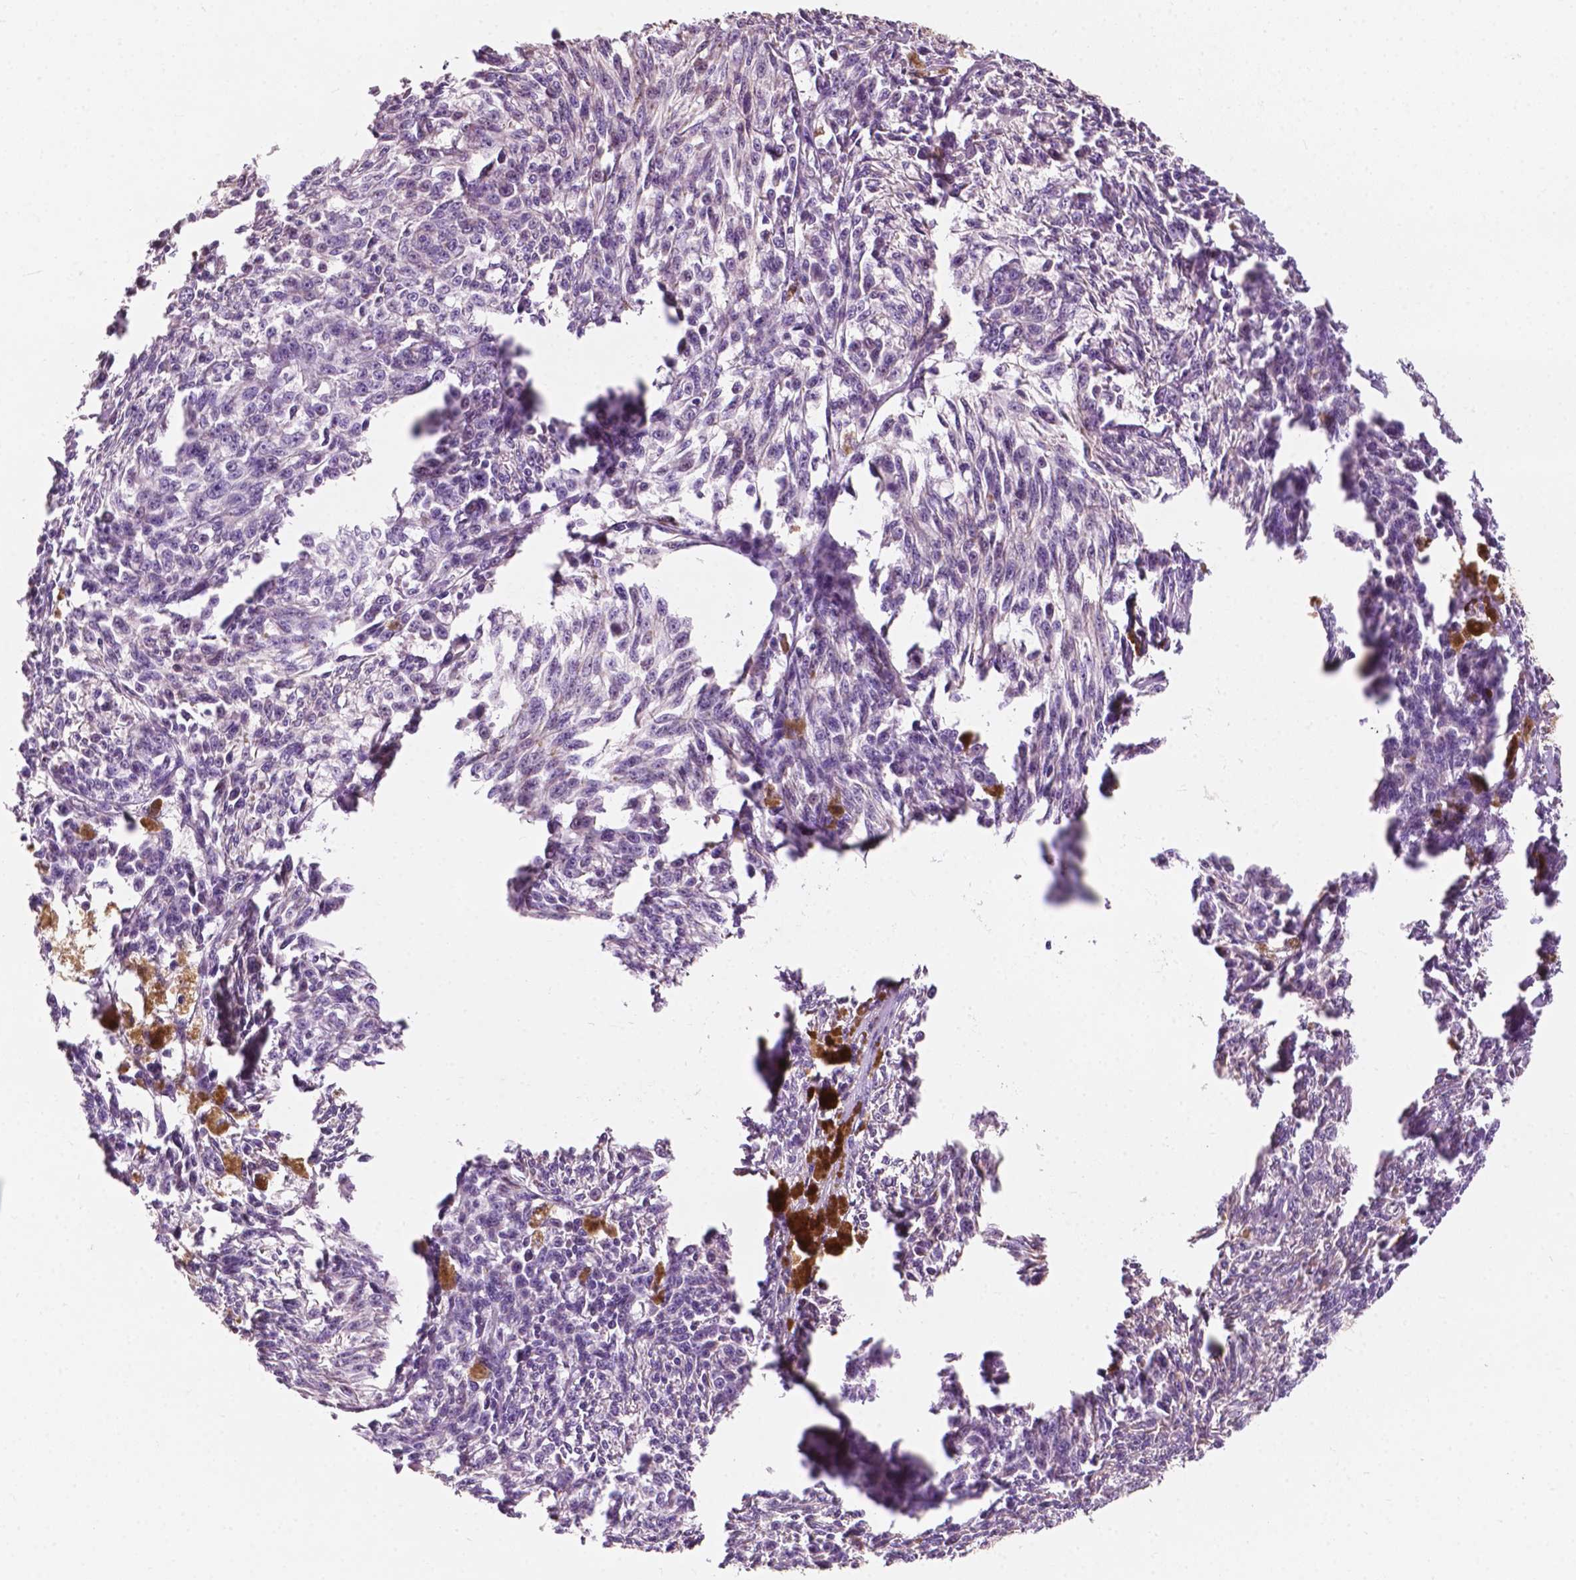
{"staining": {"intensity": "negative", "quantity": "none", "location": "none"}, "tissue": "melanoma", "cell_type": "Tumor cells", "image_type": "cancer", "snomed": [{"axis": "morphology", "description": "Malignant melanoma, NOS"}, {"axis": "topography", "description": "Skin"}], "caption": "This is an immunohistochemistry (IHC) micrograph of human melanoma. There is no staining in tumor cells.", "gene": "NDUFA10", "patient": {"sex": "female", "age": 34}}